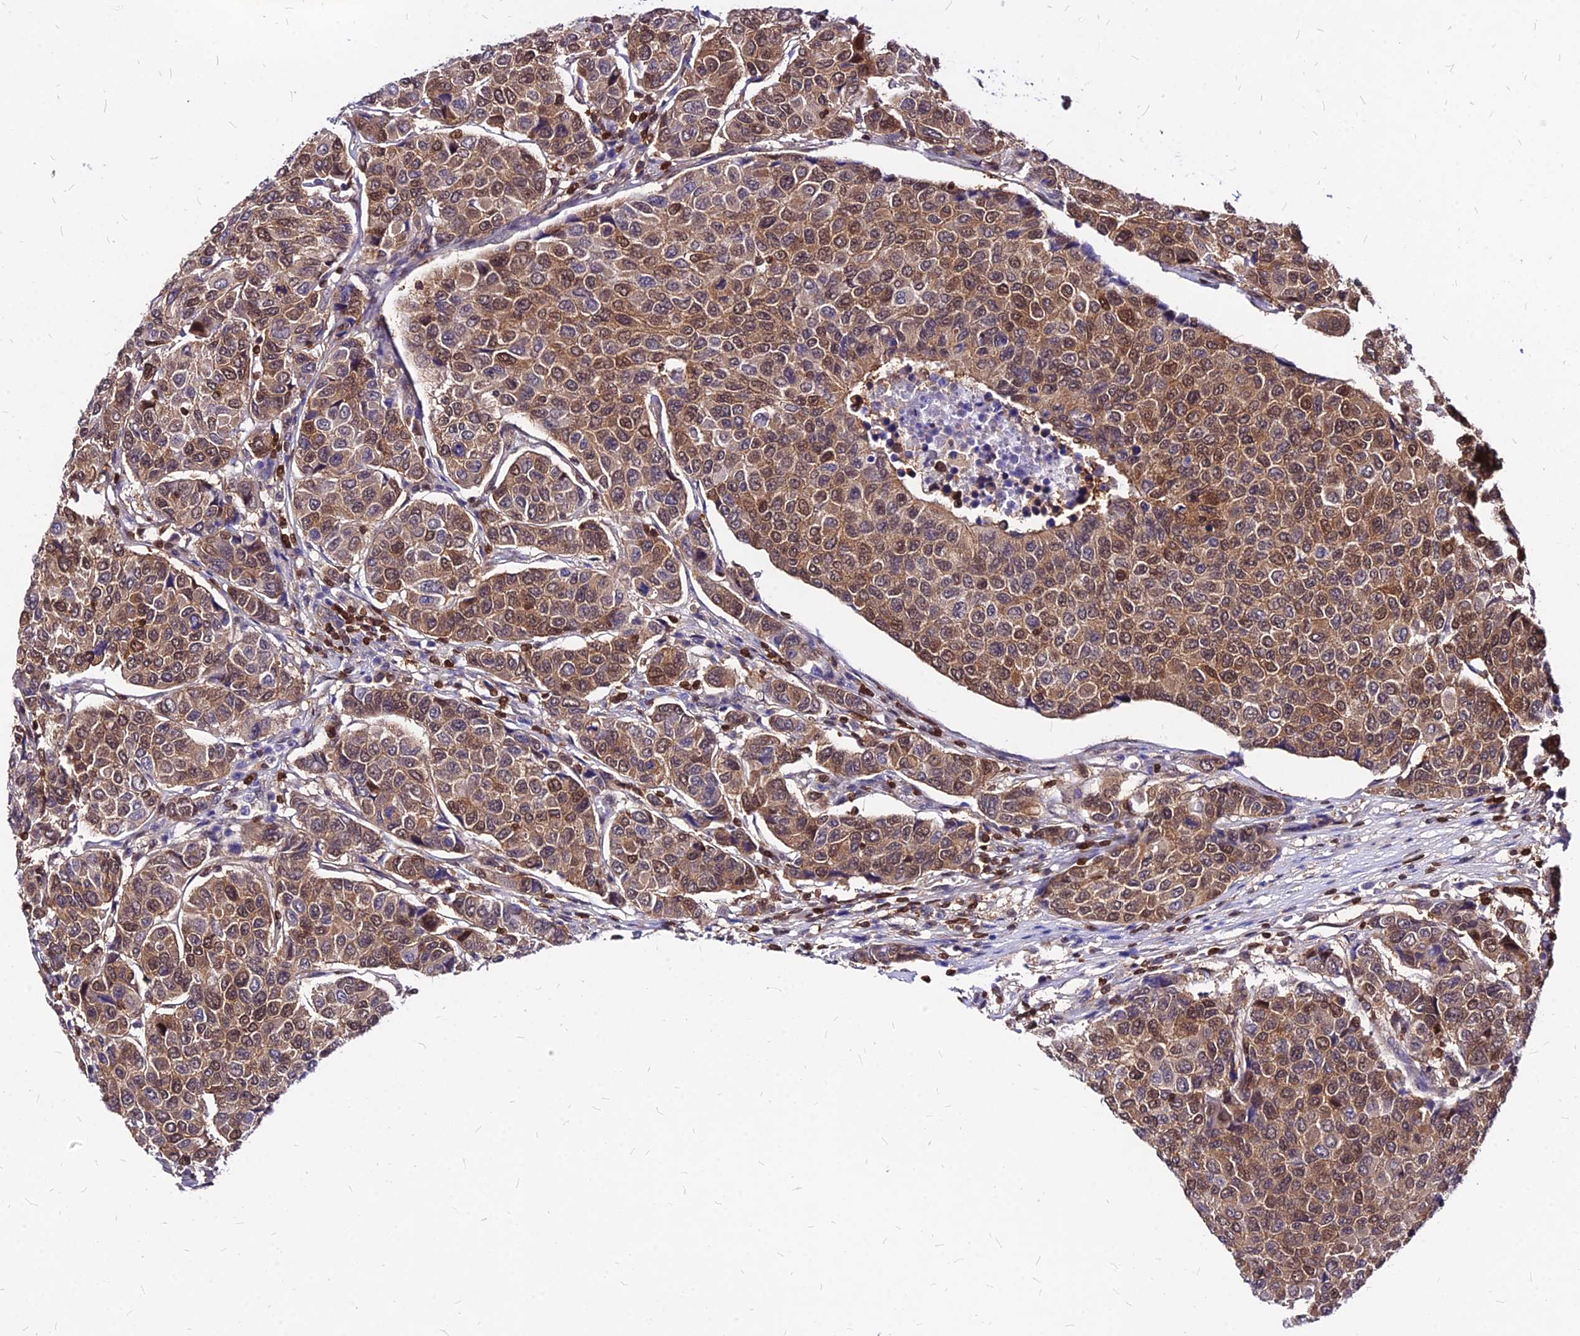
{"staining": {"intensity": "moderate", "quantity": ">75%", "location": "cytoplasmic/membranous,nuclear"}, "tissue": "breast cancer", "cell_type": "Tumor cells", "image_type": "cancer", "snomed": [{"axis": "morphology", "description": "Duct carcinoma"}, {"axis": "topography", "description": "Breast"}], "caption": "Brown immunohistochemical staining in intraductal carcinoma (breast) demonstrates moderate cytoplasmic/membranous and nuclear expression in approximately >75% of tumor cells. (DAB (3,3'-diaminobenzidine) IHC with brightfield microscopy, high magnification).", "gene": "PAXX", "patient": {"sex": "female", "age": 55}}